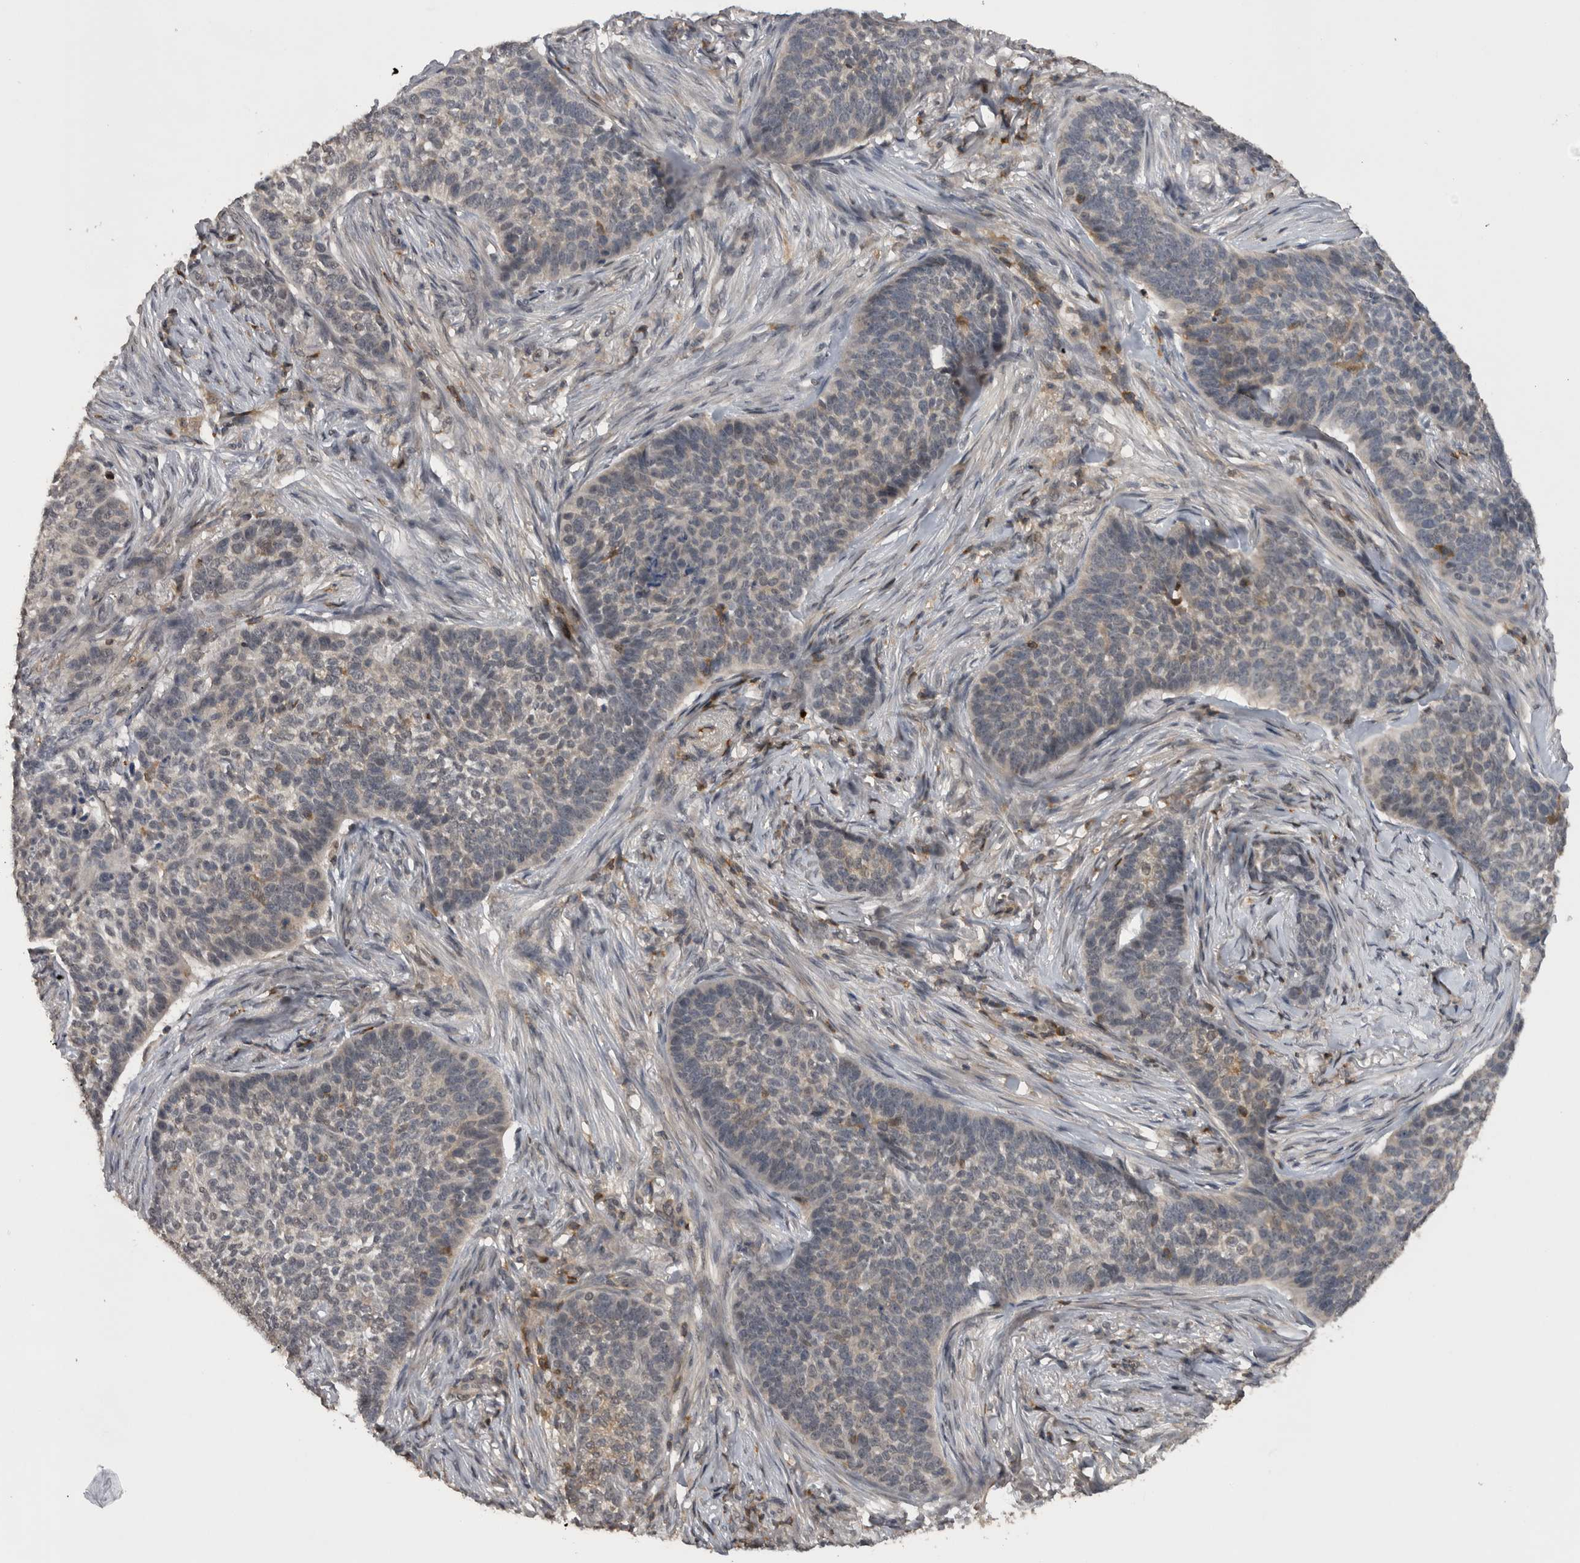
{"staining": {"intensity": "negative", "quantity": "none", "location": "none"}, "tissue": "skin cancer", "cell_type": "Tumor cells", "image_type": "cancer", "snomed": [{"axis": "morphology", "description": "Basal cell carcinoma"}, {"axis": "topography", "description": "Skin"}], "caption": "There is no significant staining in tumor cells of skin cancer (basal cell carcinoma).", "gene": "NFATC2", "patient": {"sex": "male", "age": 85}}